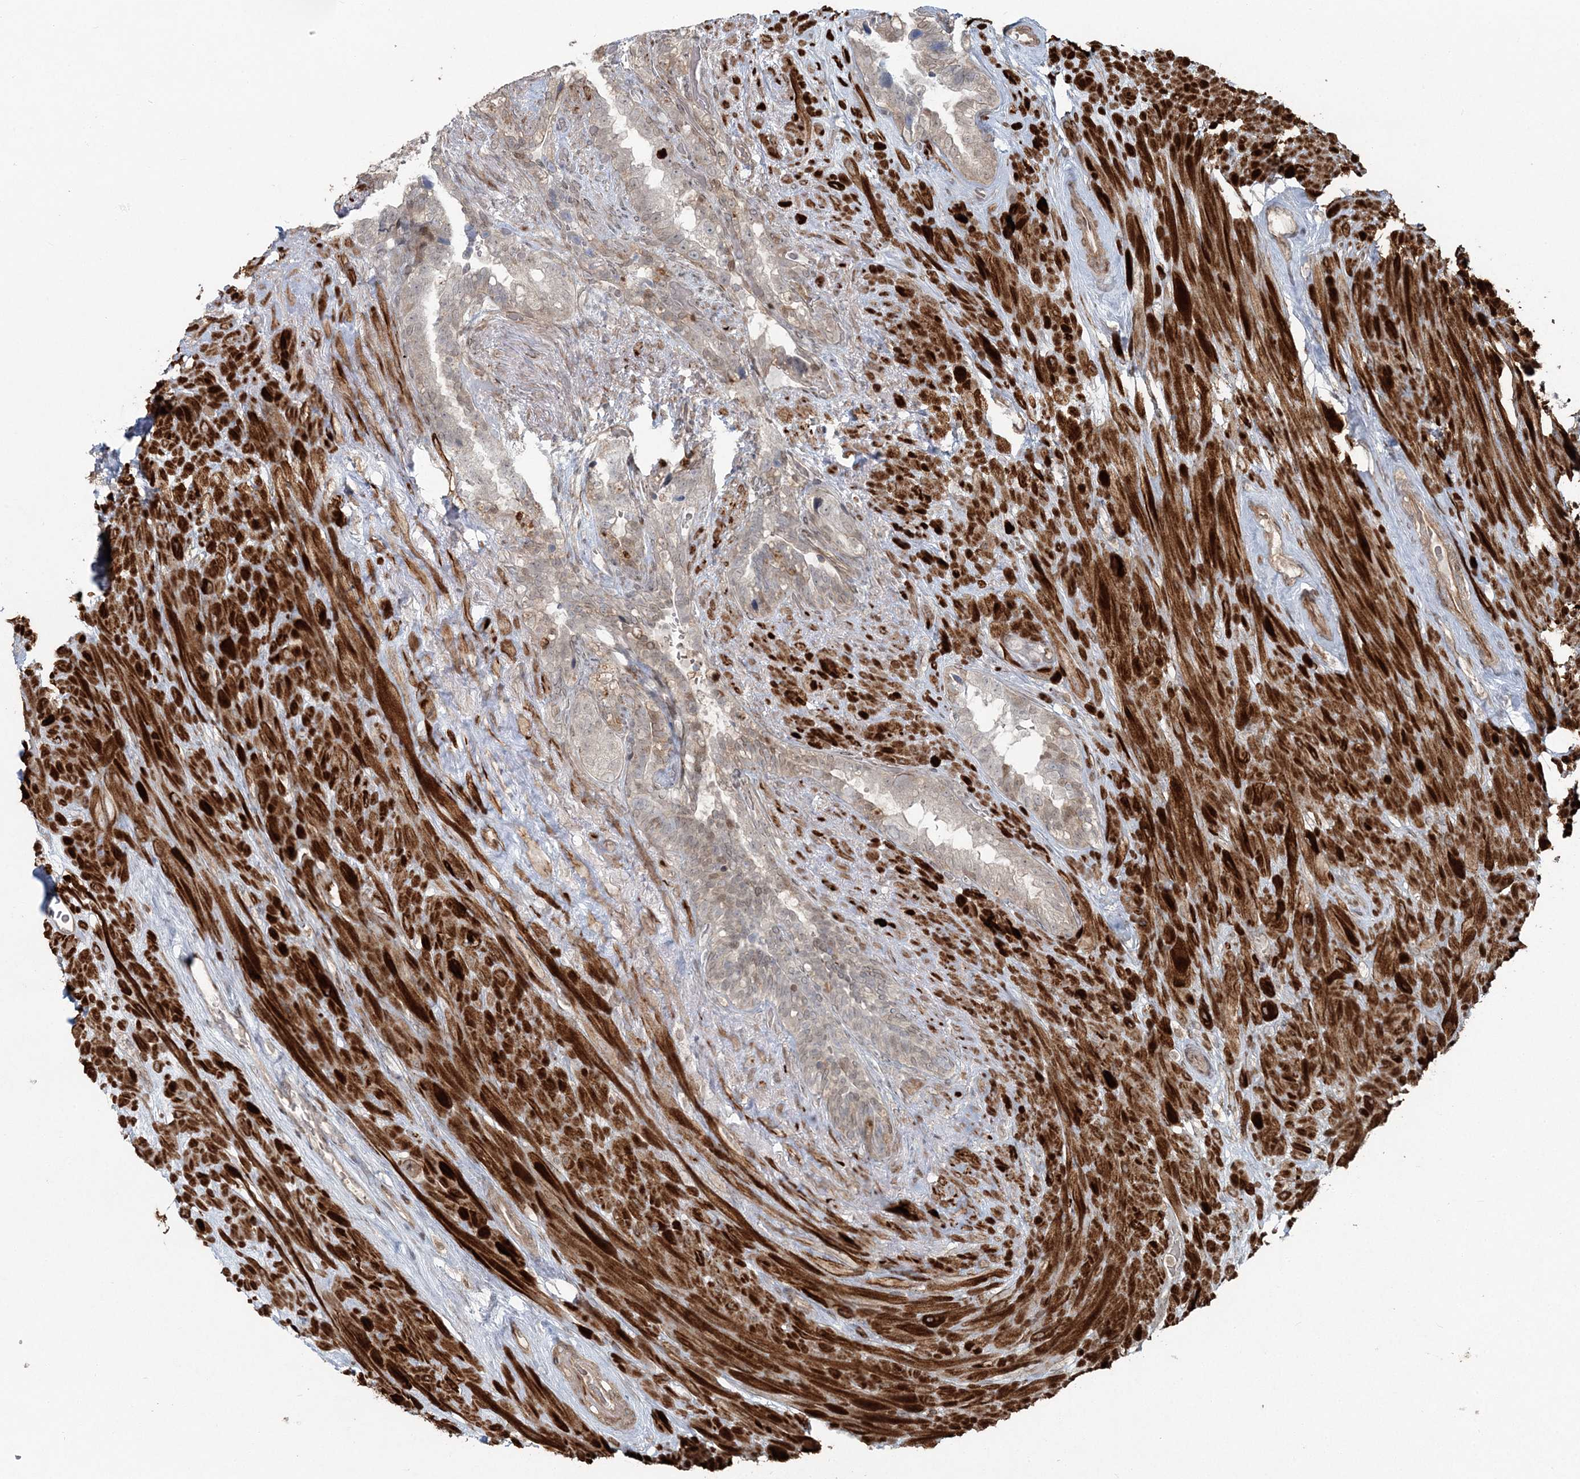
{"staining": {"intensity": "negative", "quantity": "none", "location": "none"}, "tissue": "seminal vesicle", "cell_type": "Glandular cells", "image_type": "normal", "snomed": [{"axis": "morphology", "description": "Normal tissue, NOS"}, {"axis": "topography", "description": "Seminal veicle"}], "caption": "DAB immunohistochemical staining of normal human seminal vesicle reveals no significant positivity in glandular cells. (DAB immunohistochemistry with hematoxylin counter stain).", "gene": "FBXL17", "patient": {"sex": "male", "age": 80}}